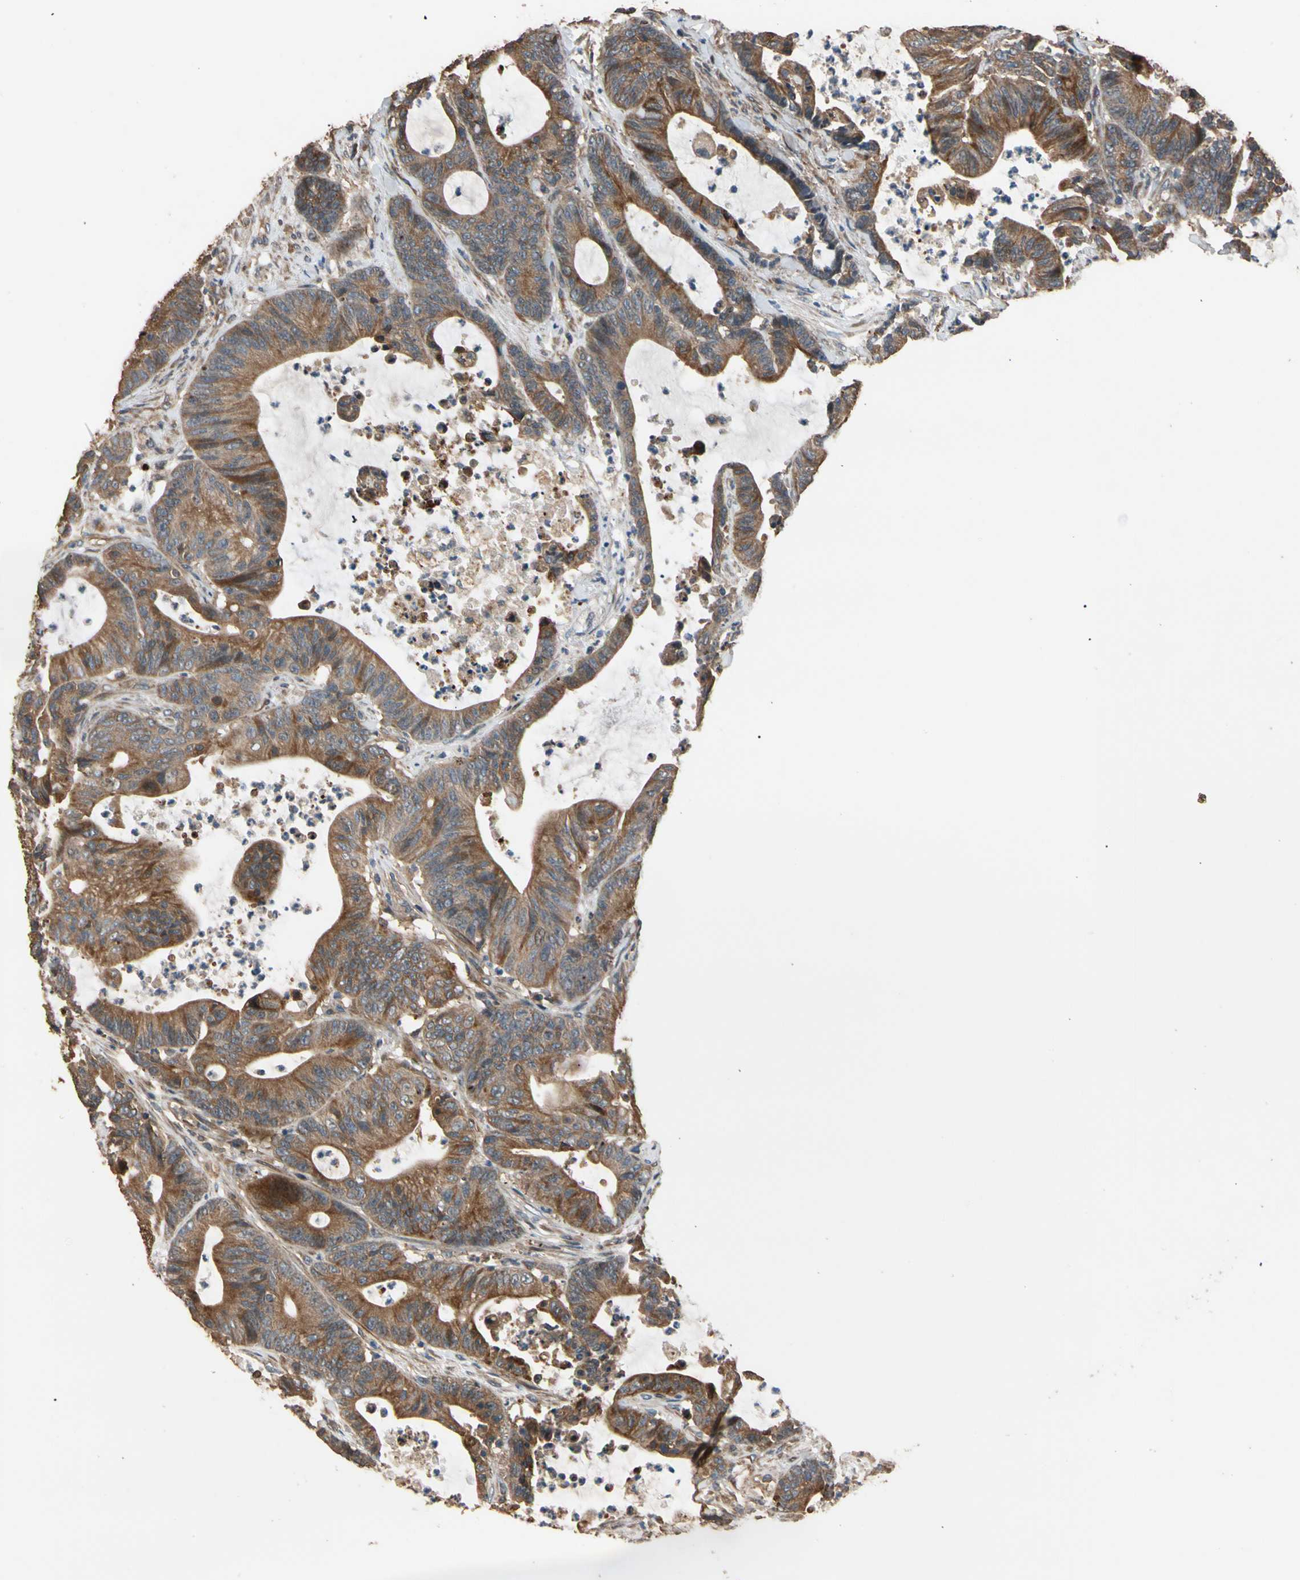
{"staining": {"intensity": "strong", "quantity": ">75%", "location": "cytoplasmic/membranous"}, "tissue": "colorectal cancer", "cell_type": "Tumor cells", "image_type": "cancer", "snomed": [{"axis": "morphology", "description": "Adenocarcinoma, NOS"}, {"axis": "topography", "description": "Colon"}], "caption": "Adenocarcinoma (colorectal) stained with a brown dye demonstrates strong cytoplasmic/membranous positive expression in about >75% of tumor cells.", "gene": "MGRN1", "patient": {"sex": "female", "age": 84}}